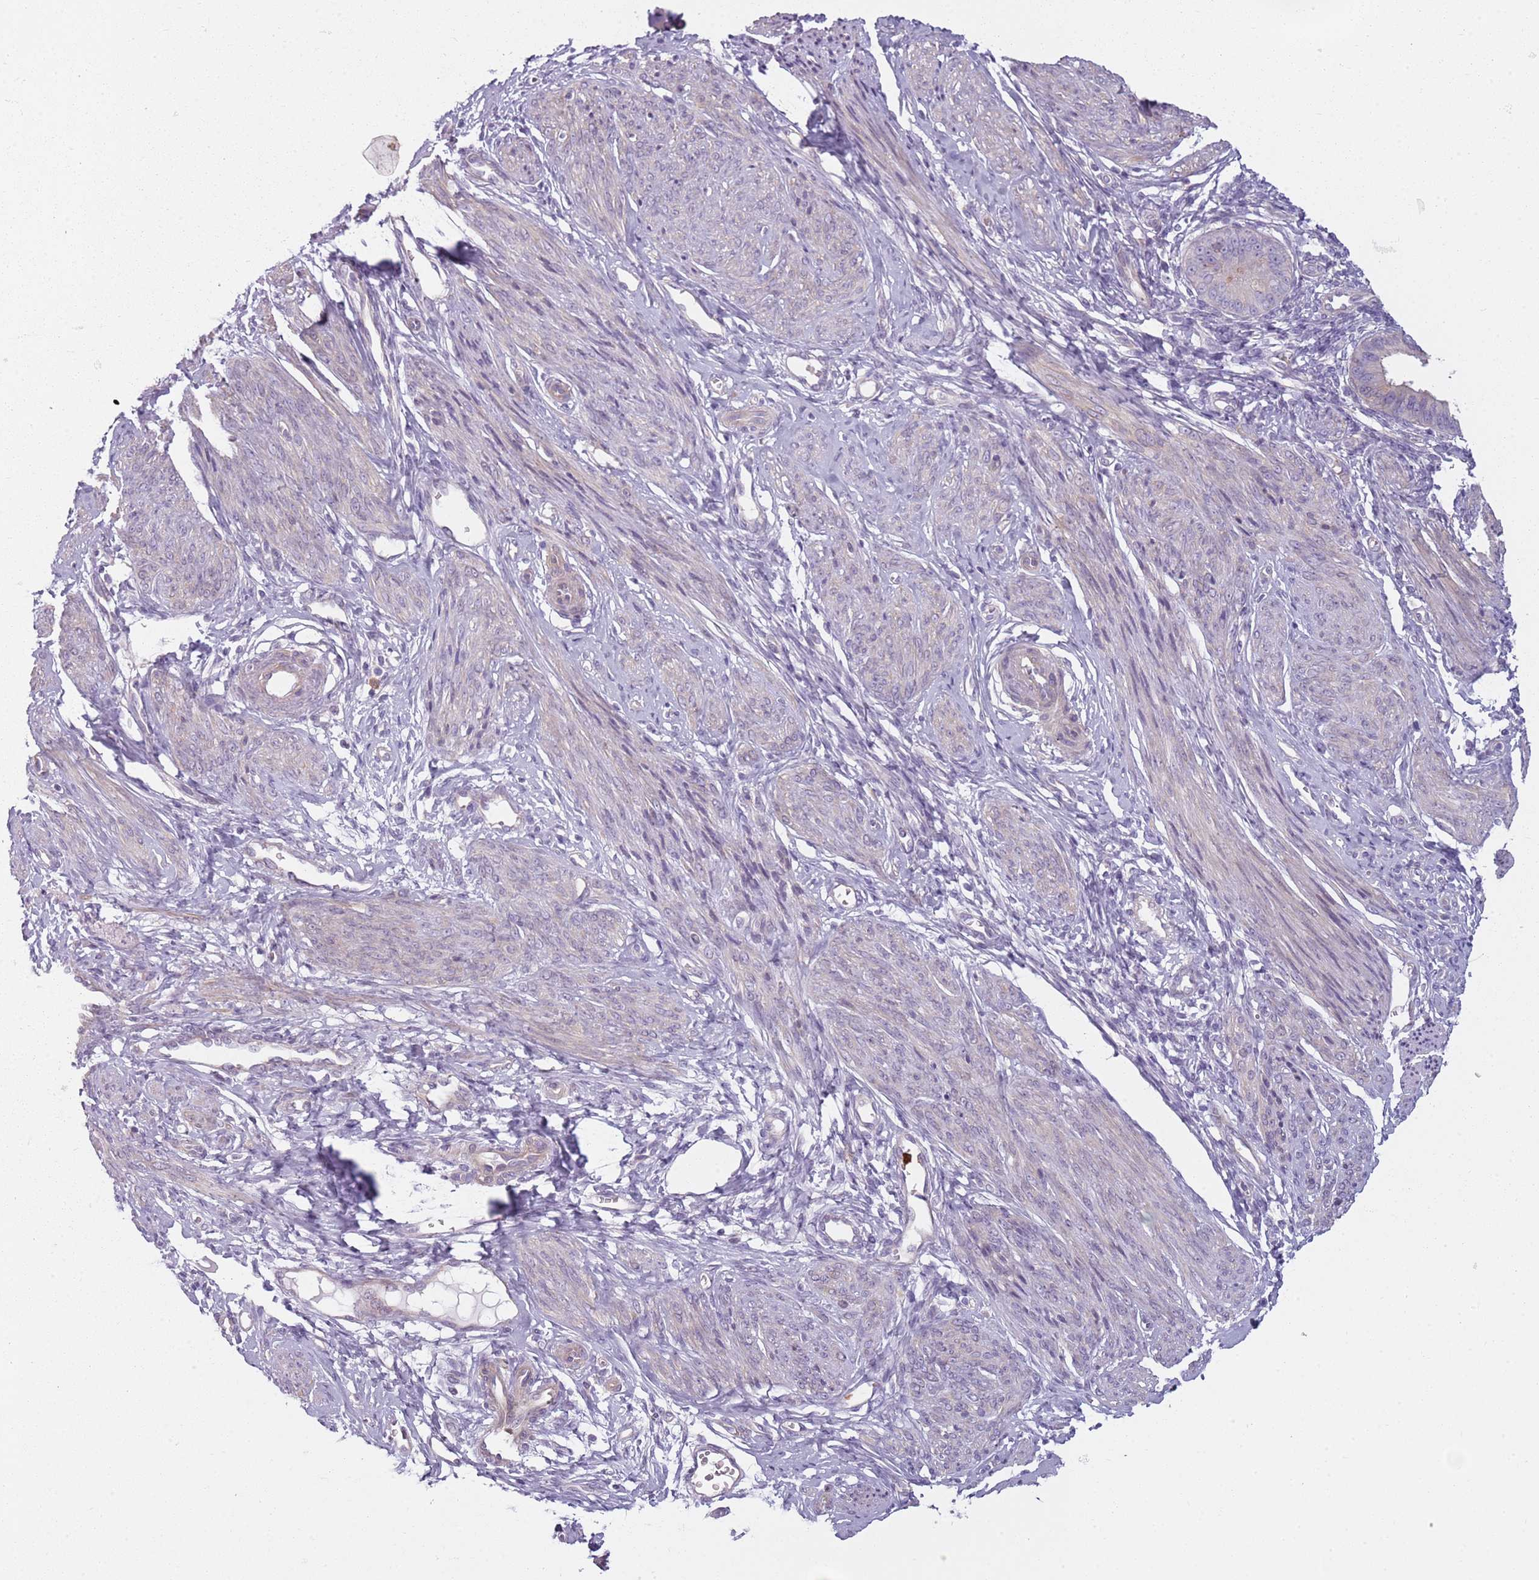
{"staining": {"intensity": "negative", "quantity": "none", "location": "none"}, "tissue": "endometrium", "cell_type": "Cells in endometrial stroma", "image_type": "normal", "snomed": [{"axis": "morphology", "description": "Normal tissue, NOS"}, {"axis": "topography", "description": "Uterus"}, {"axis": "topography", "description": "Endometrium"}], "caption": "The histopathology image shows no staining of cells in endometrial stroma in normal endometrium. (DAB (3,3'-diaminobenzidine) immunohistochemistry (IHC), high magnification).", "gene": "SPAG4", "patient": {"sex": "female", "age": 48}}